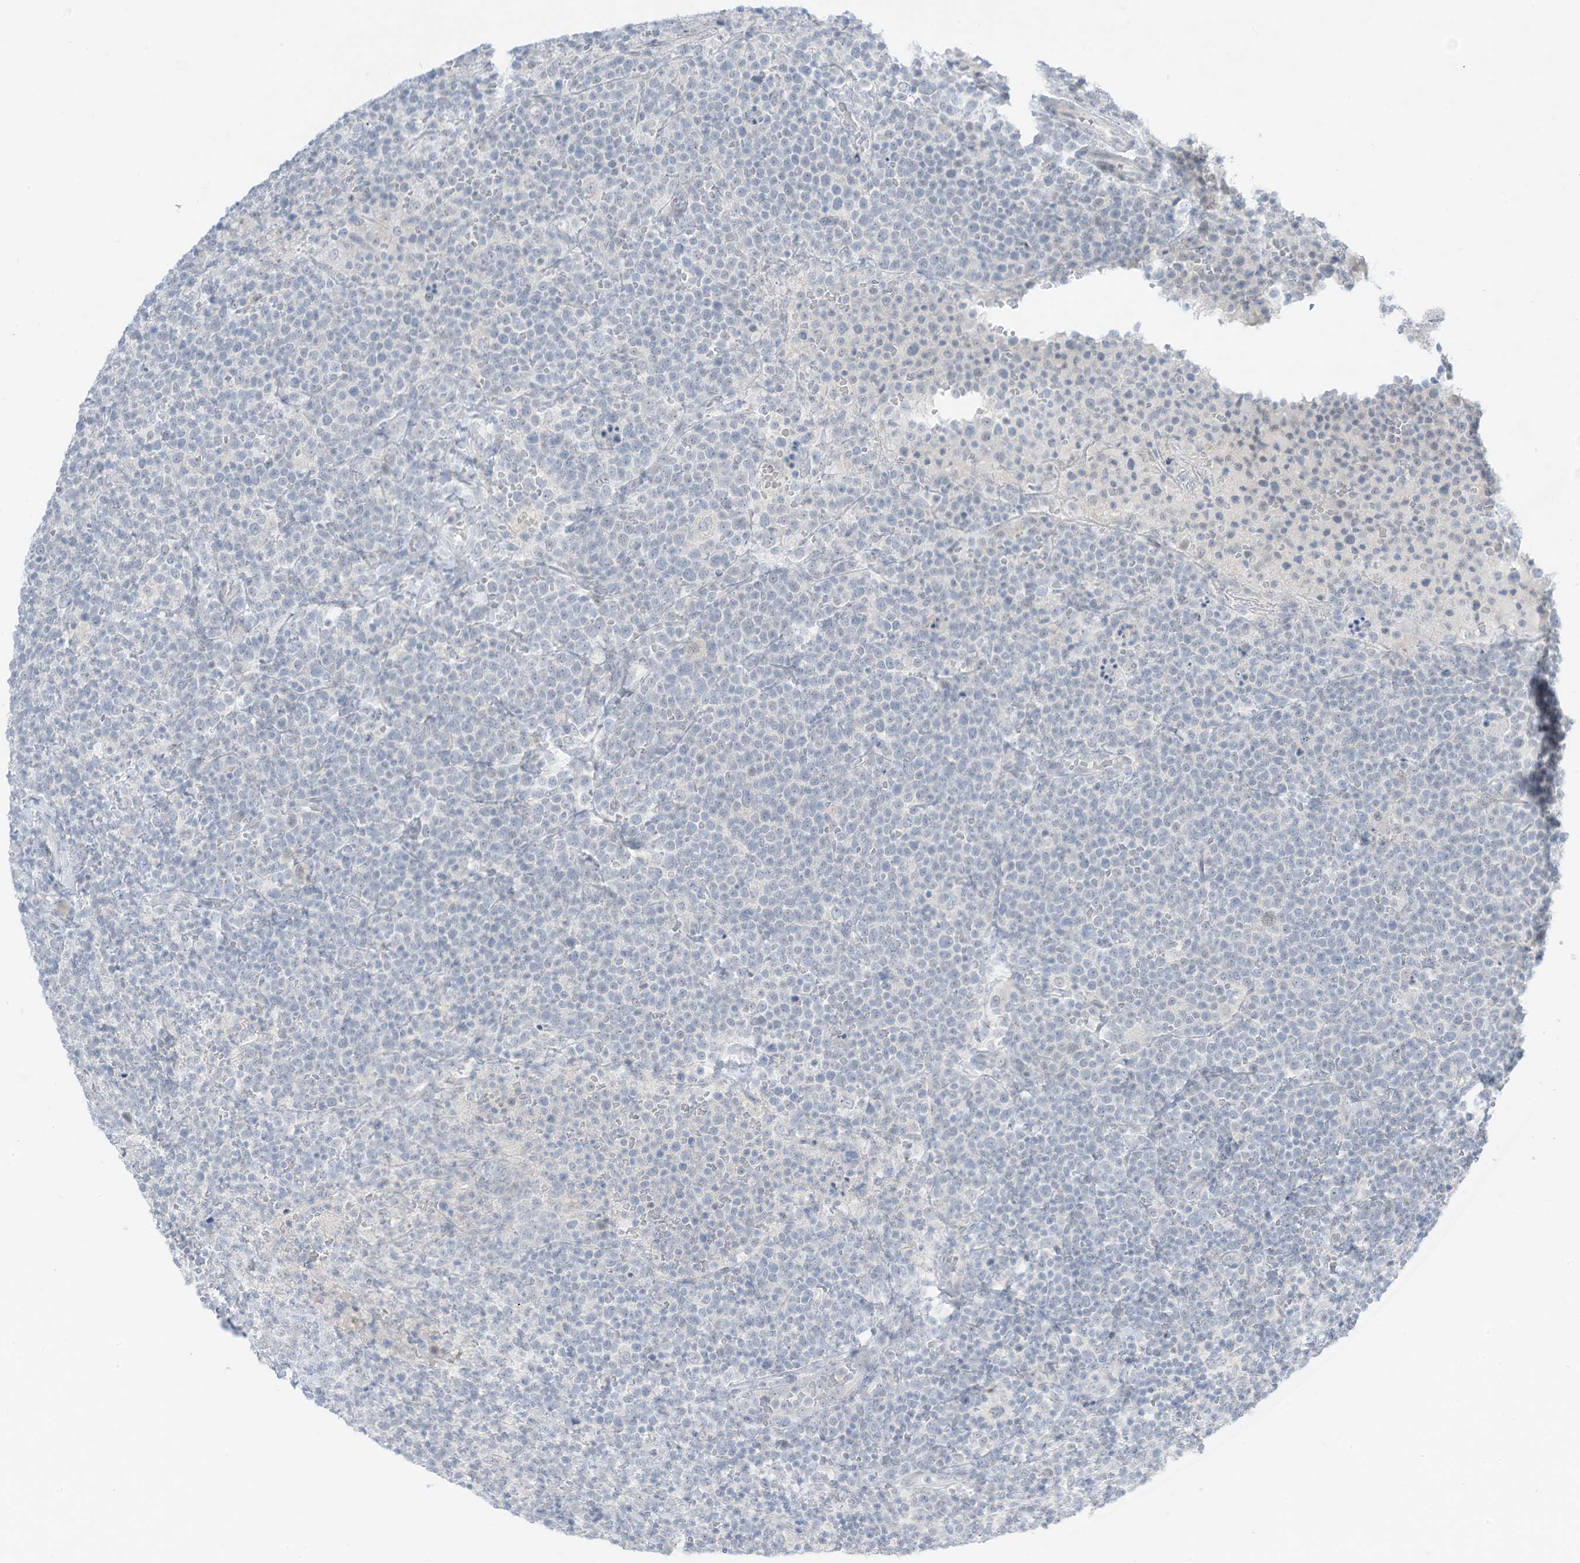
{"staining": {"intensity": "negative", "quantity": "none", "location": "none"}, "tissue": "lymphoma", "cell_type": "Tumor cells", "image_type": "cancer", "snomed": [{"axis": "morphology", "description": "Malignant lymphoma, non-Hodgkin's type, High grade"}, {"axis": "topography", "description": "Lymph node"}], "caption": "IHC micrograph of neoplastic tissue: high-grade malignant lymphoma, non-Hodgkin's type stained with DAB shows no significant protein expression in tumor cells. (Immunohistochemistry (ihc), brightfield microscopy, high magnification).", "gene": "ASPRV1", "patient": {"sex": "male", "age": 61}}